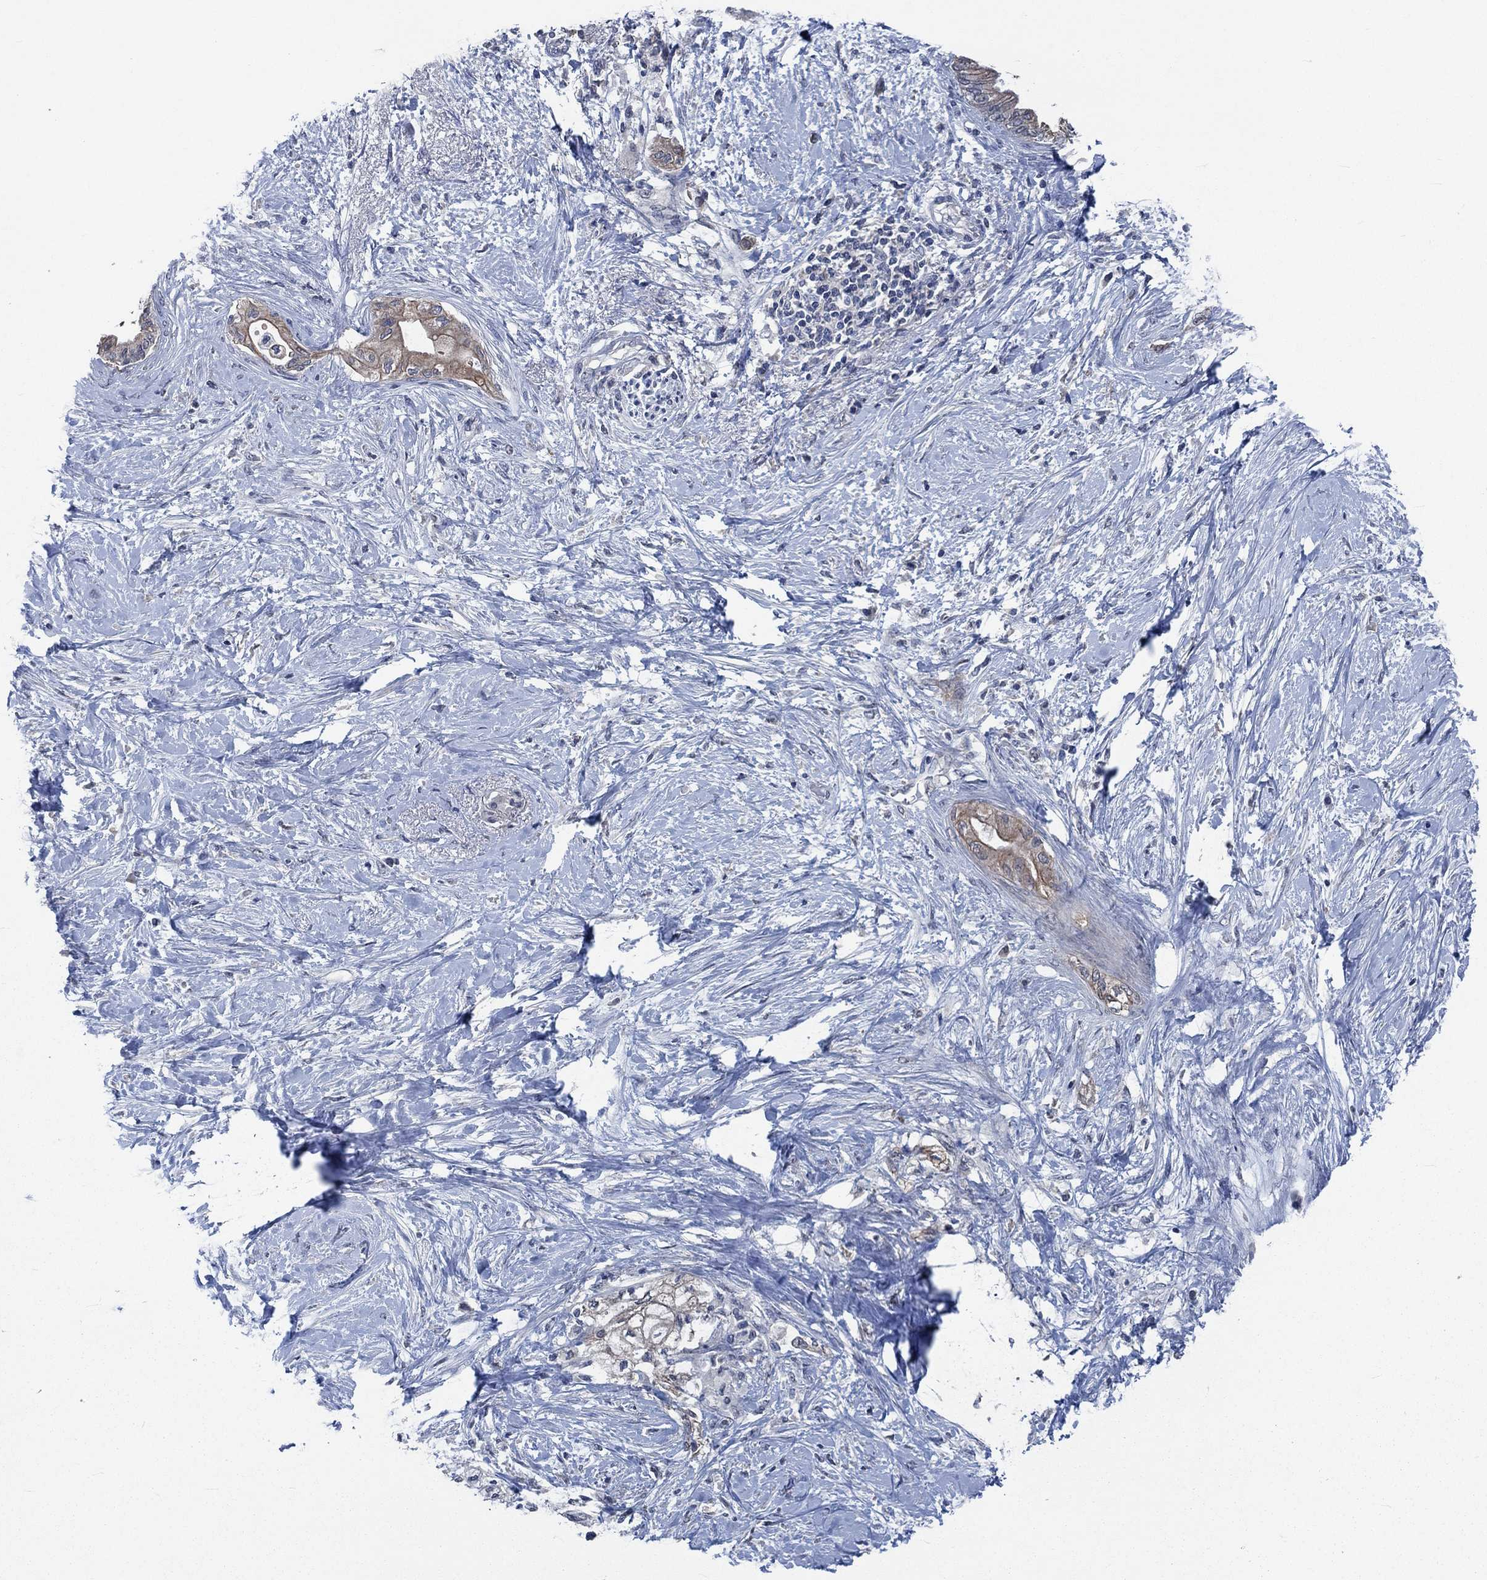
{"staining": {"intensity": "moderate", "quantity": ">75%", "location": "cytoplasmic/membranous"}, "tissue": "pancreatic cancer", "cell_type": "Tumor cells", "image_type": "cancer", "snomed": [{"axis": "morphology", "description": "Normal tissue, NOS"}, {"axis": "morphology", "description": "Adenocarcinoma, NOS"}, {"axis": "topography", "description": "Pancreas"}, {"axis": "topography", "description": "Duodenum"}], "caption": "Pancreatic cancer (adenocarcinoma) tissue reveals moderate cytoplasmic/membranous staining in approximately >75% of tumor cells, visualized by immunohistochemistry. Ihc stains the protein of interest in brown and the nuclei are stained blue.", "gene": "OBSCN", "patient": {"sex": "female", "age": 60}}